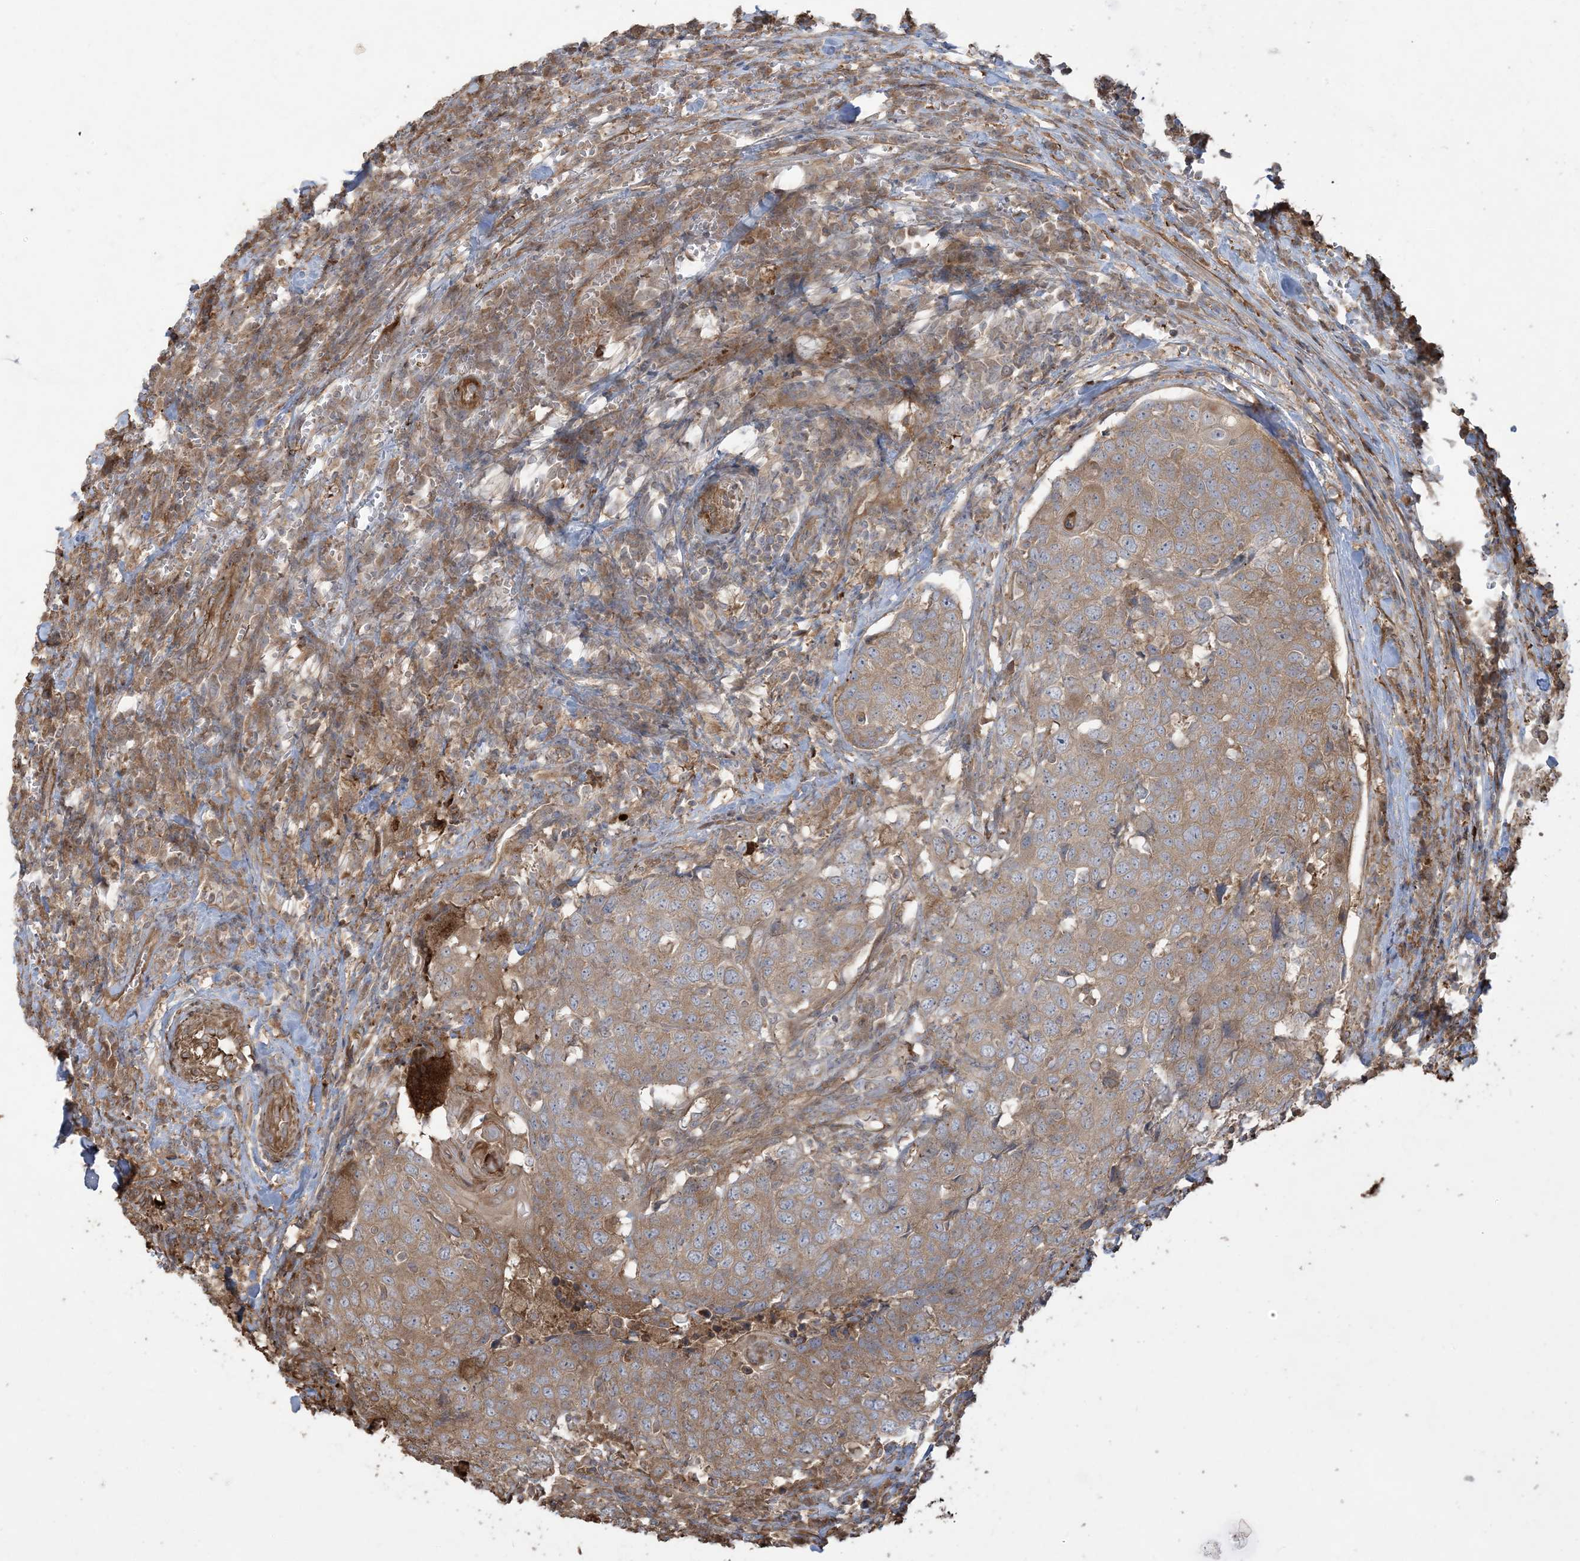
{"staining": {"intensity": "moderate", "quantity": ">75%", "location": "cytoplasmic/membranous"}, "tissue": "head and neck cancer", "cell_type": "Tumor cells", "image_type": "cancer", "snomed": [{"axis": "morphology", "description": "Squamous cell carcinoma, NOS"}, {"axis": "topography", "description": "Head-Neck"}], "caption": "Immunohistochemical staining of head and neck squamous cell carcinoma demonstrates medium levels of moderate cytoplasmic/membranous protein staining in approximately >75% of tumor cells.", "gene": "KLHL18", "patient": {"sex": "male", "age": 66}}